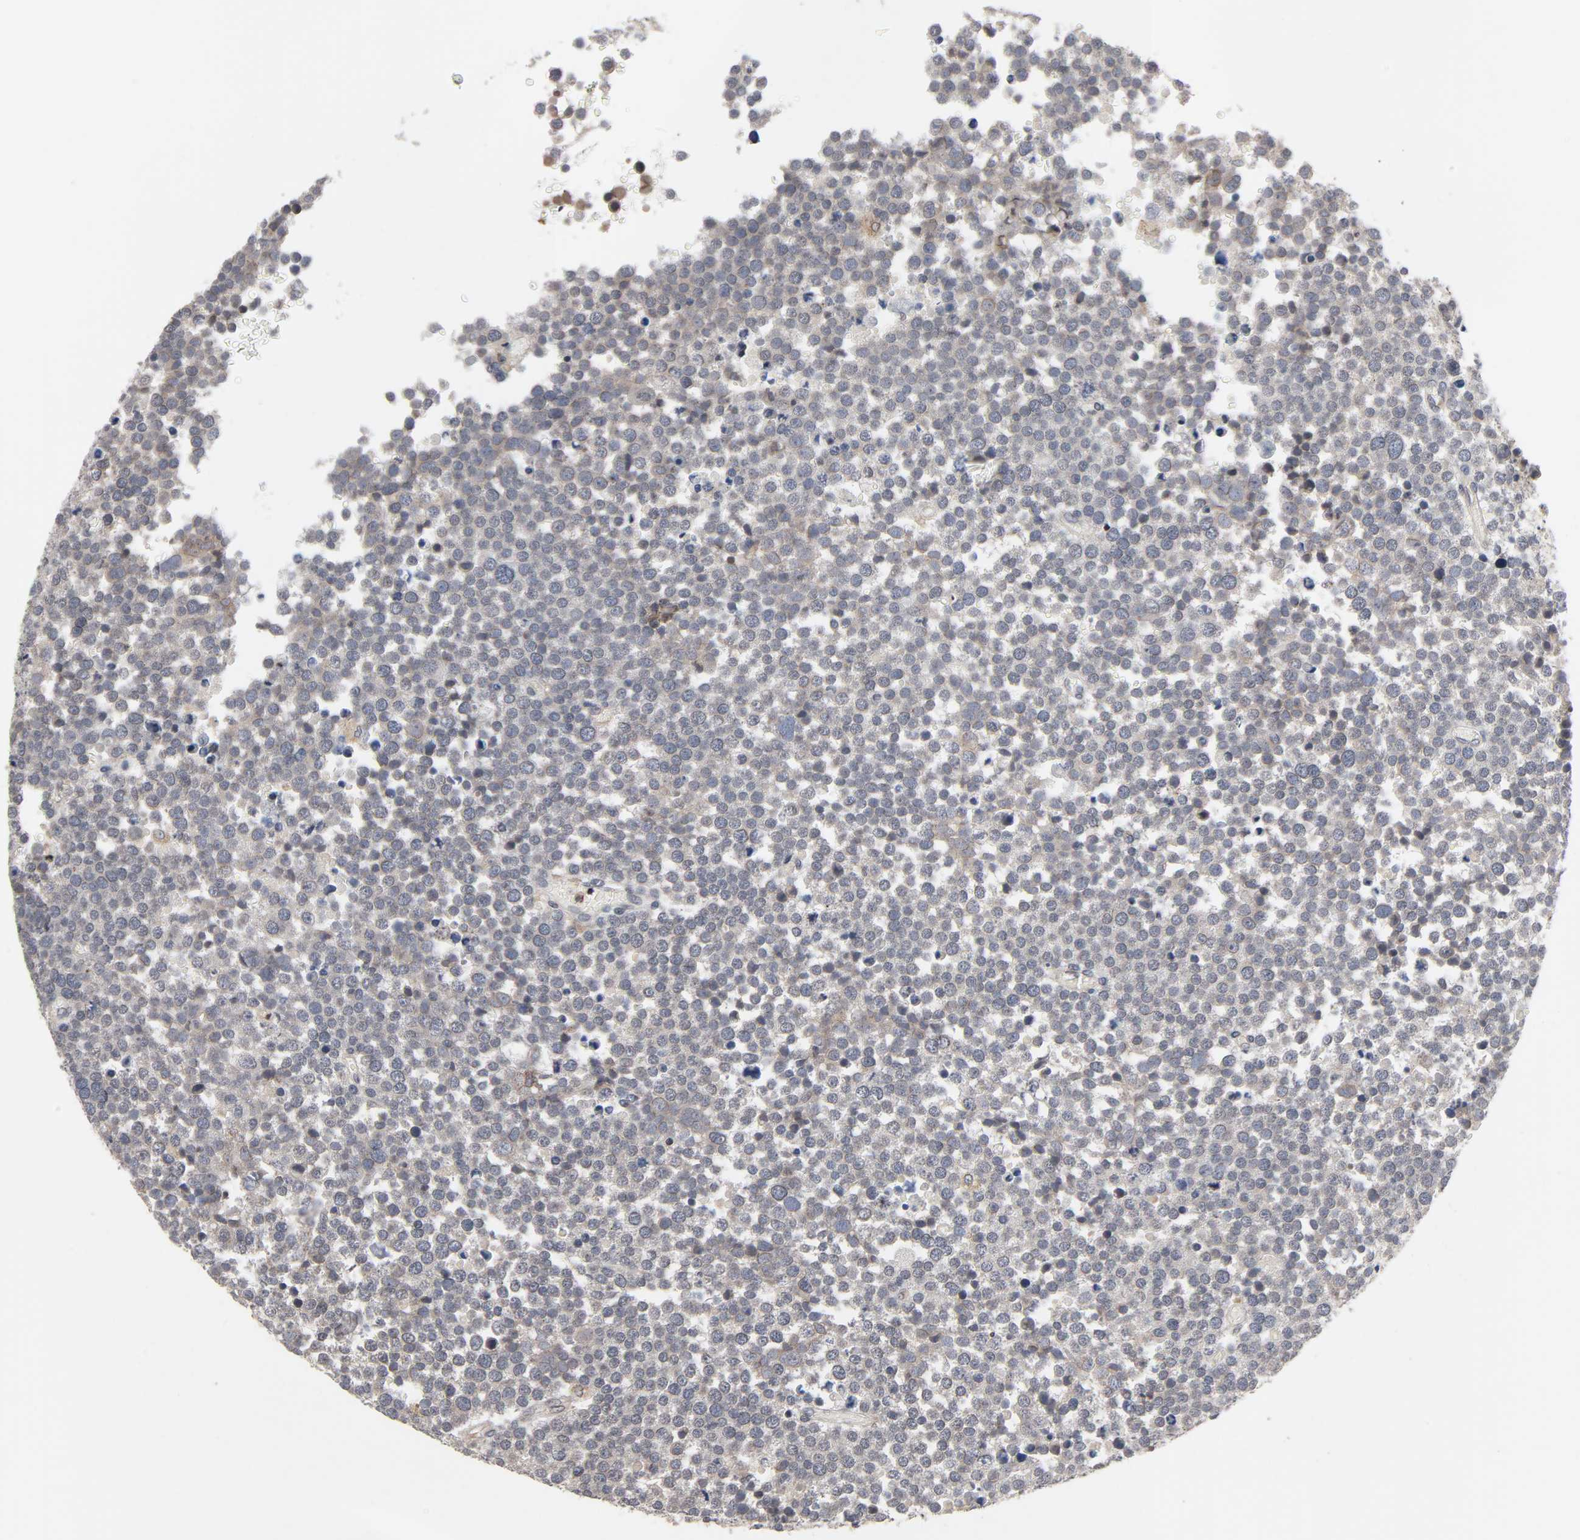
{"staining": {"intensity": "weak", "quantity": "25%-75%", "location": "cytoplasmic/membranous"}, "tissue": "testis cancer", "cell_type": "Tumor cells", "image_type": "cancer", "snomed": [{"axis": "morphology", "description": "Seminoma, NOS"}, {"axis": "topography", "description": "Testis"}], "caption": "Seminoma (testis) stained with a protein marker shows weak staining in tumor cells.", "gene": "CCDC175", "patient": {"sex": "male", "age": 71}}